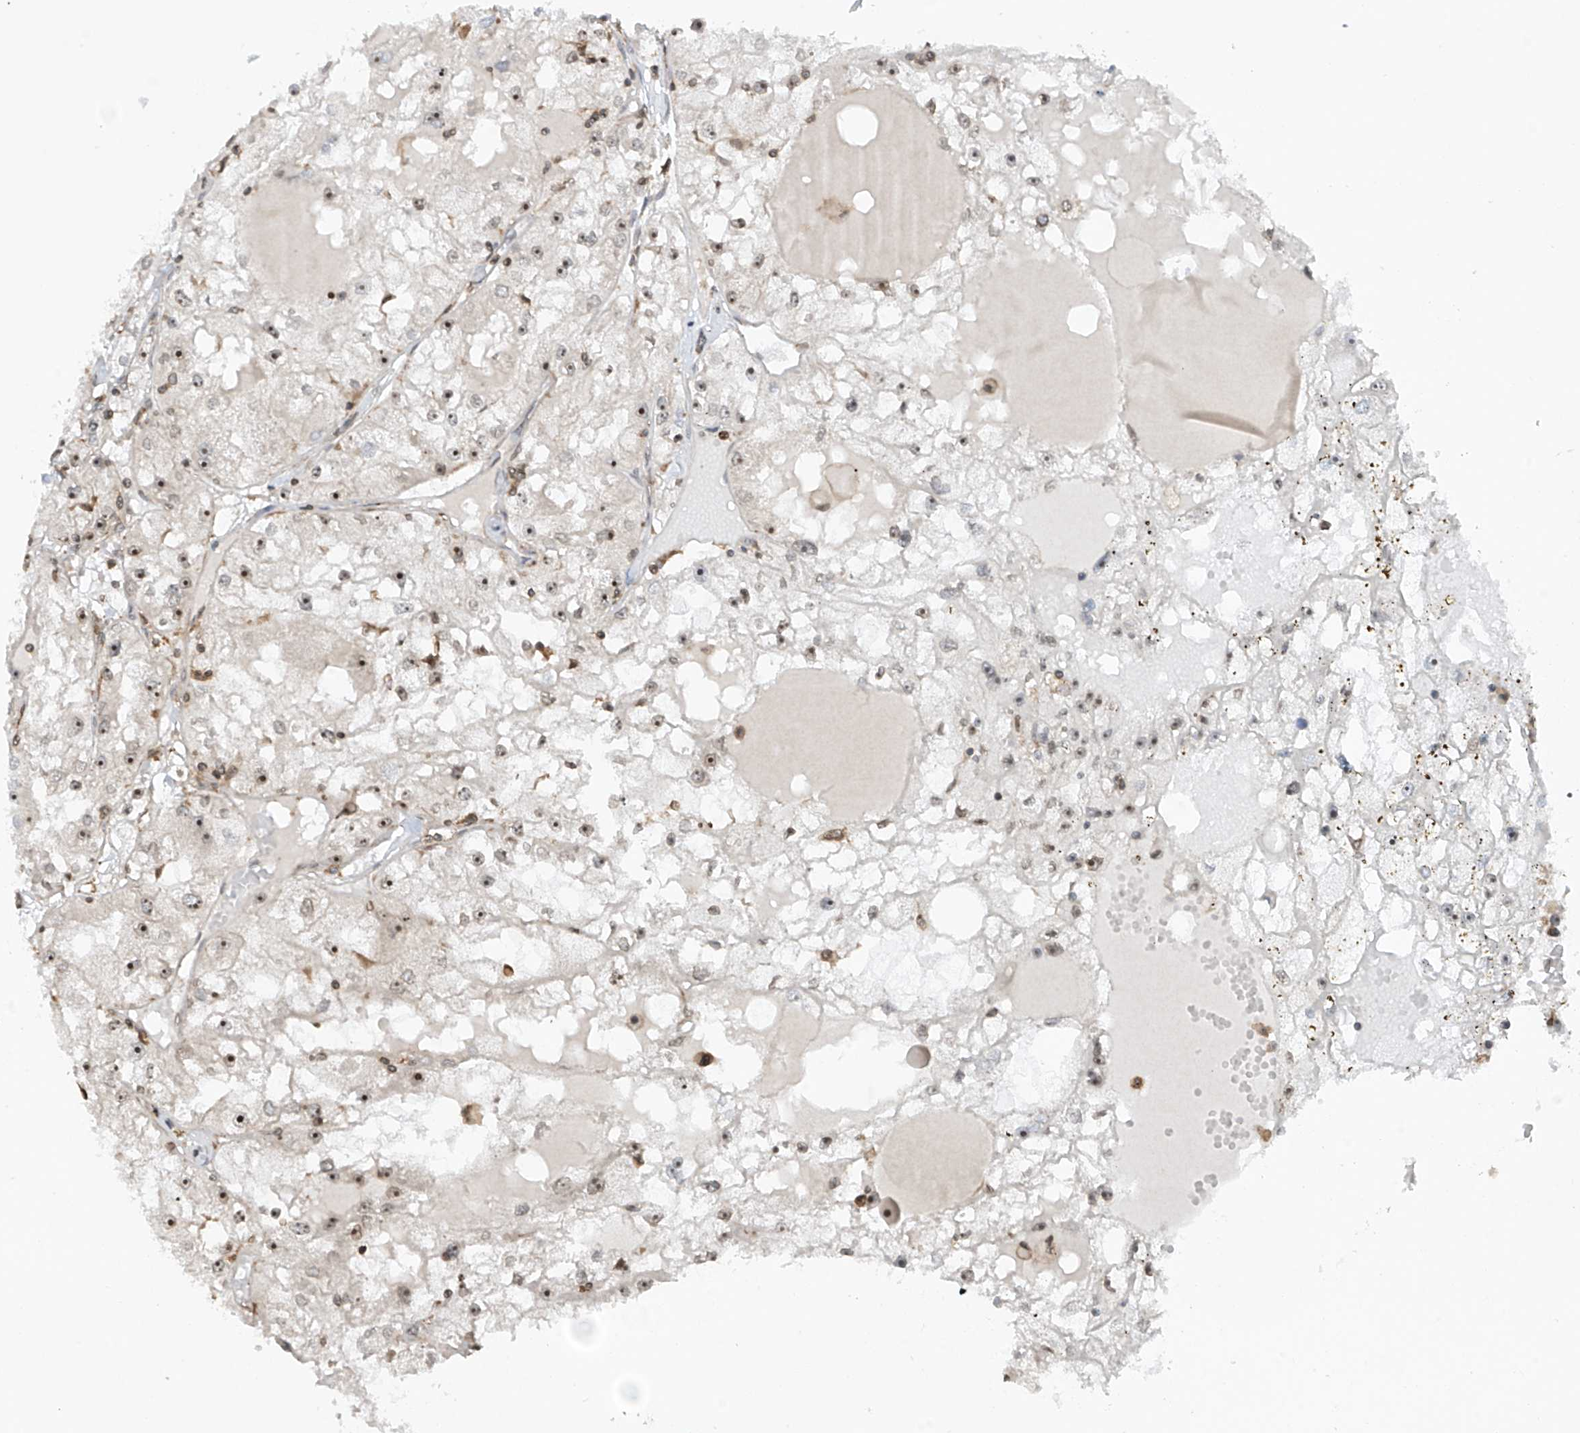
{"staining": {"intensity": "moderate", "quantity": "25%-75%", "location": "nuclear"}, "tissue": "renal cancer", "cell_type": "Tumor cells", "image_type": "cancer", "snomed": [{"axis": "morphology", "description": "Adenocarcinoma, NOS"}, {"axis": "topography", "description": "Kidney"}], "caption": "Immunohistochemical staining of human adenocarcinoma (renal) demonstrates medium levels of moderate nuclear positivity in approximately 25%-75% of tumor cells.", "gene": "REPIN1", "patient": {"sex": "male", "age": 56}}